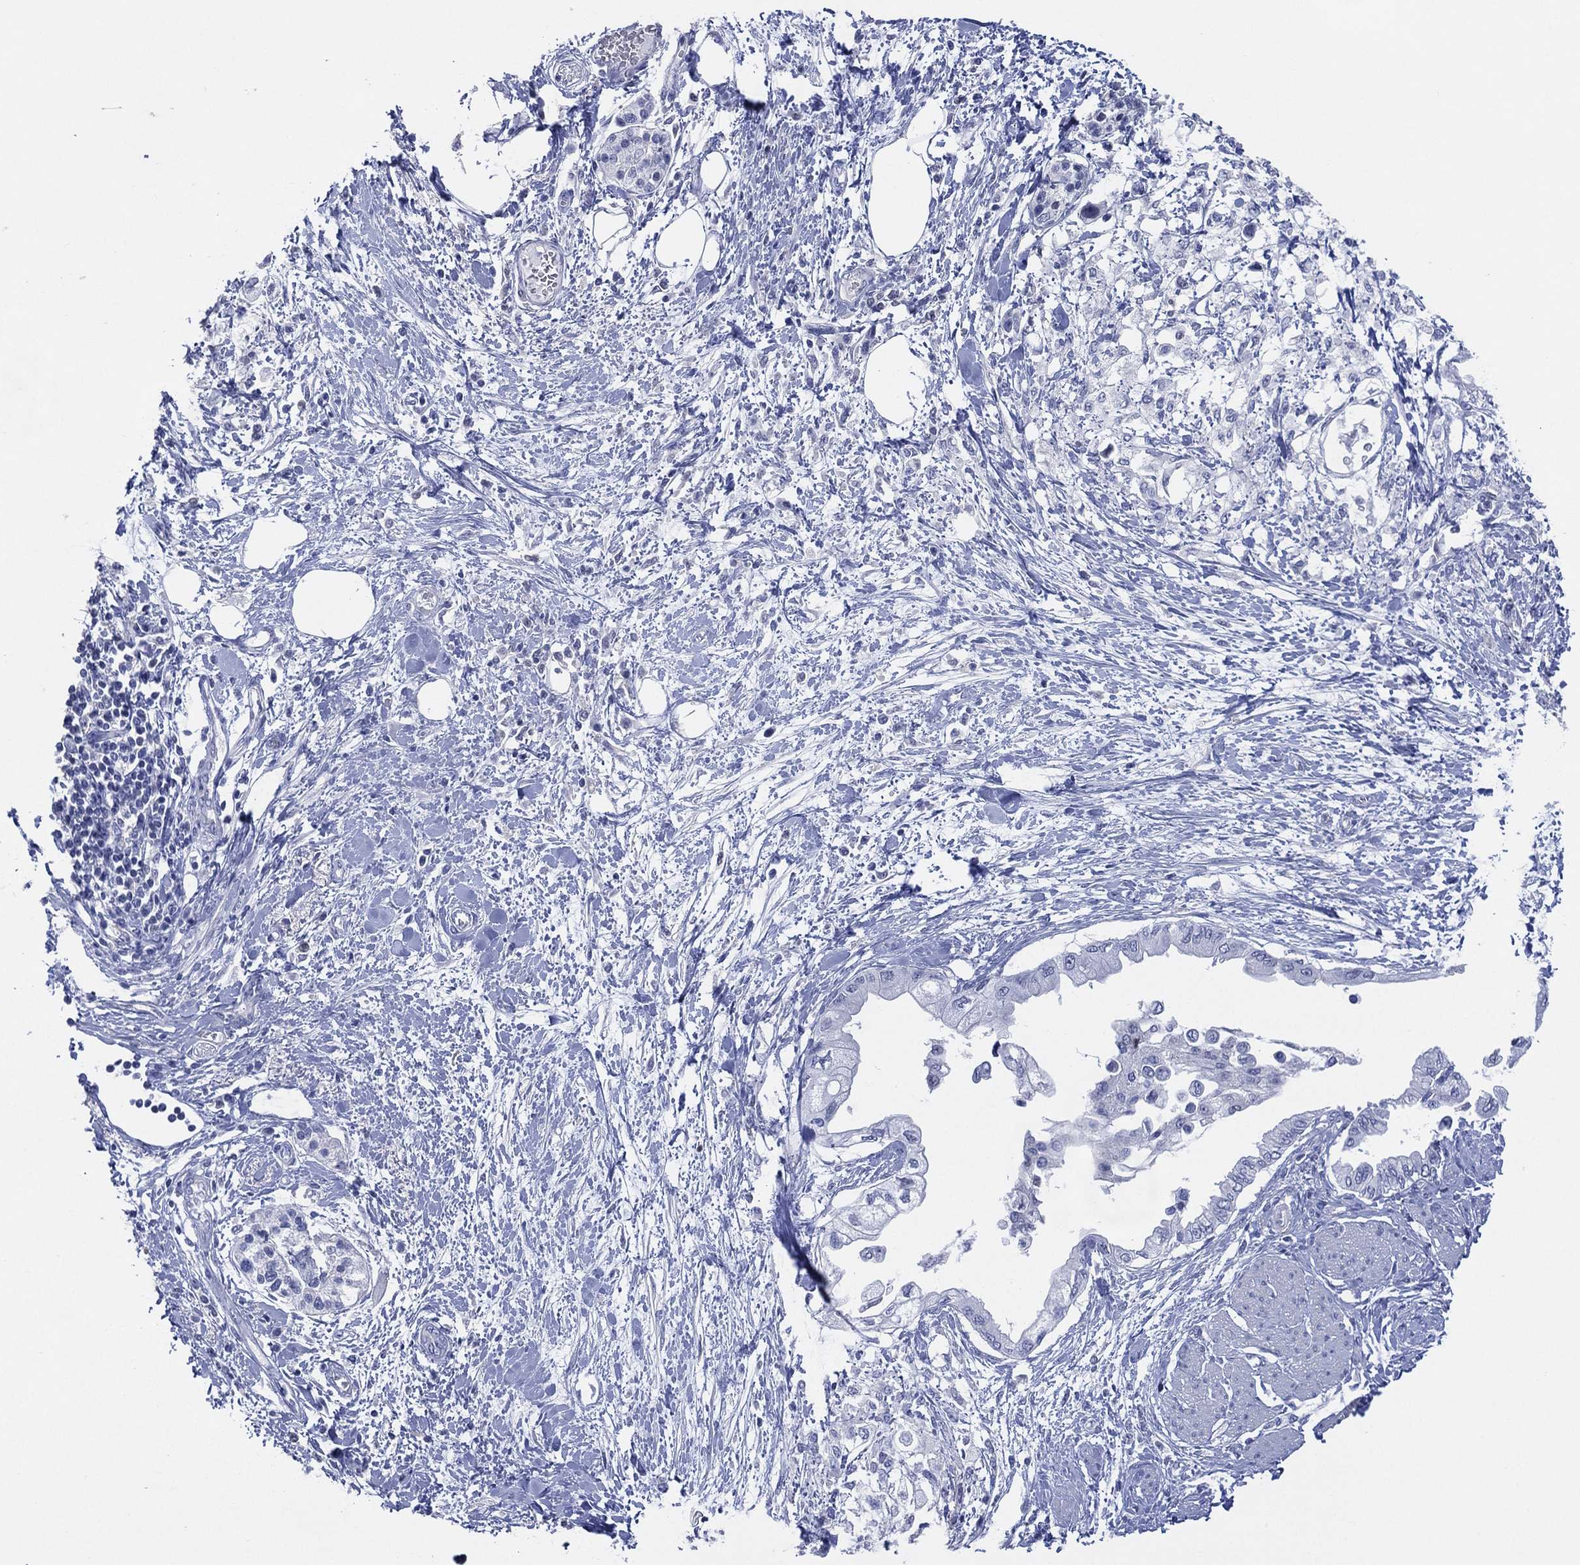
{"staining": {"intensity": "negative", "quantity": "none", "location": "none"}, "tissue": "pancreatic cancer", "cell_type": "Tumor cells", "image_type": "cancer", "snomed": [{"axis": "morphology", "description": "Normal tissue, NOS"}, {"axis": "morphology", "description": "Adenocarcinoma, NOS"}, {"axis": "topography", "description": "Pancreas"}, {"axis": "topography", "description": "Duodenum"}], "caption": "Immunohistochemical staining of pancreatic cancer demonstrates no significant positivity in tumor cells. Brightfield microscopy of IHC stained with DAB (brown) and hematoxylin (blue), captured at high magnification.", "gene": "TMEM247", "patient": {"sex": "female", "age": 60}}